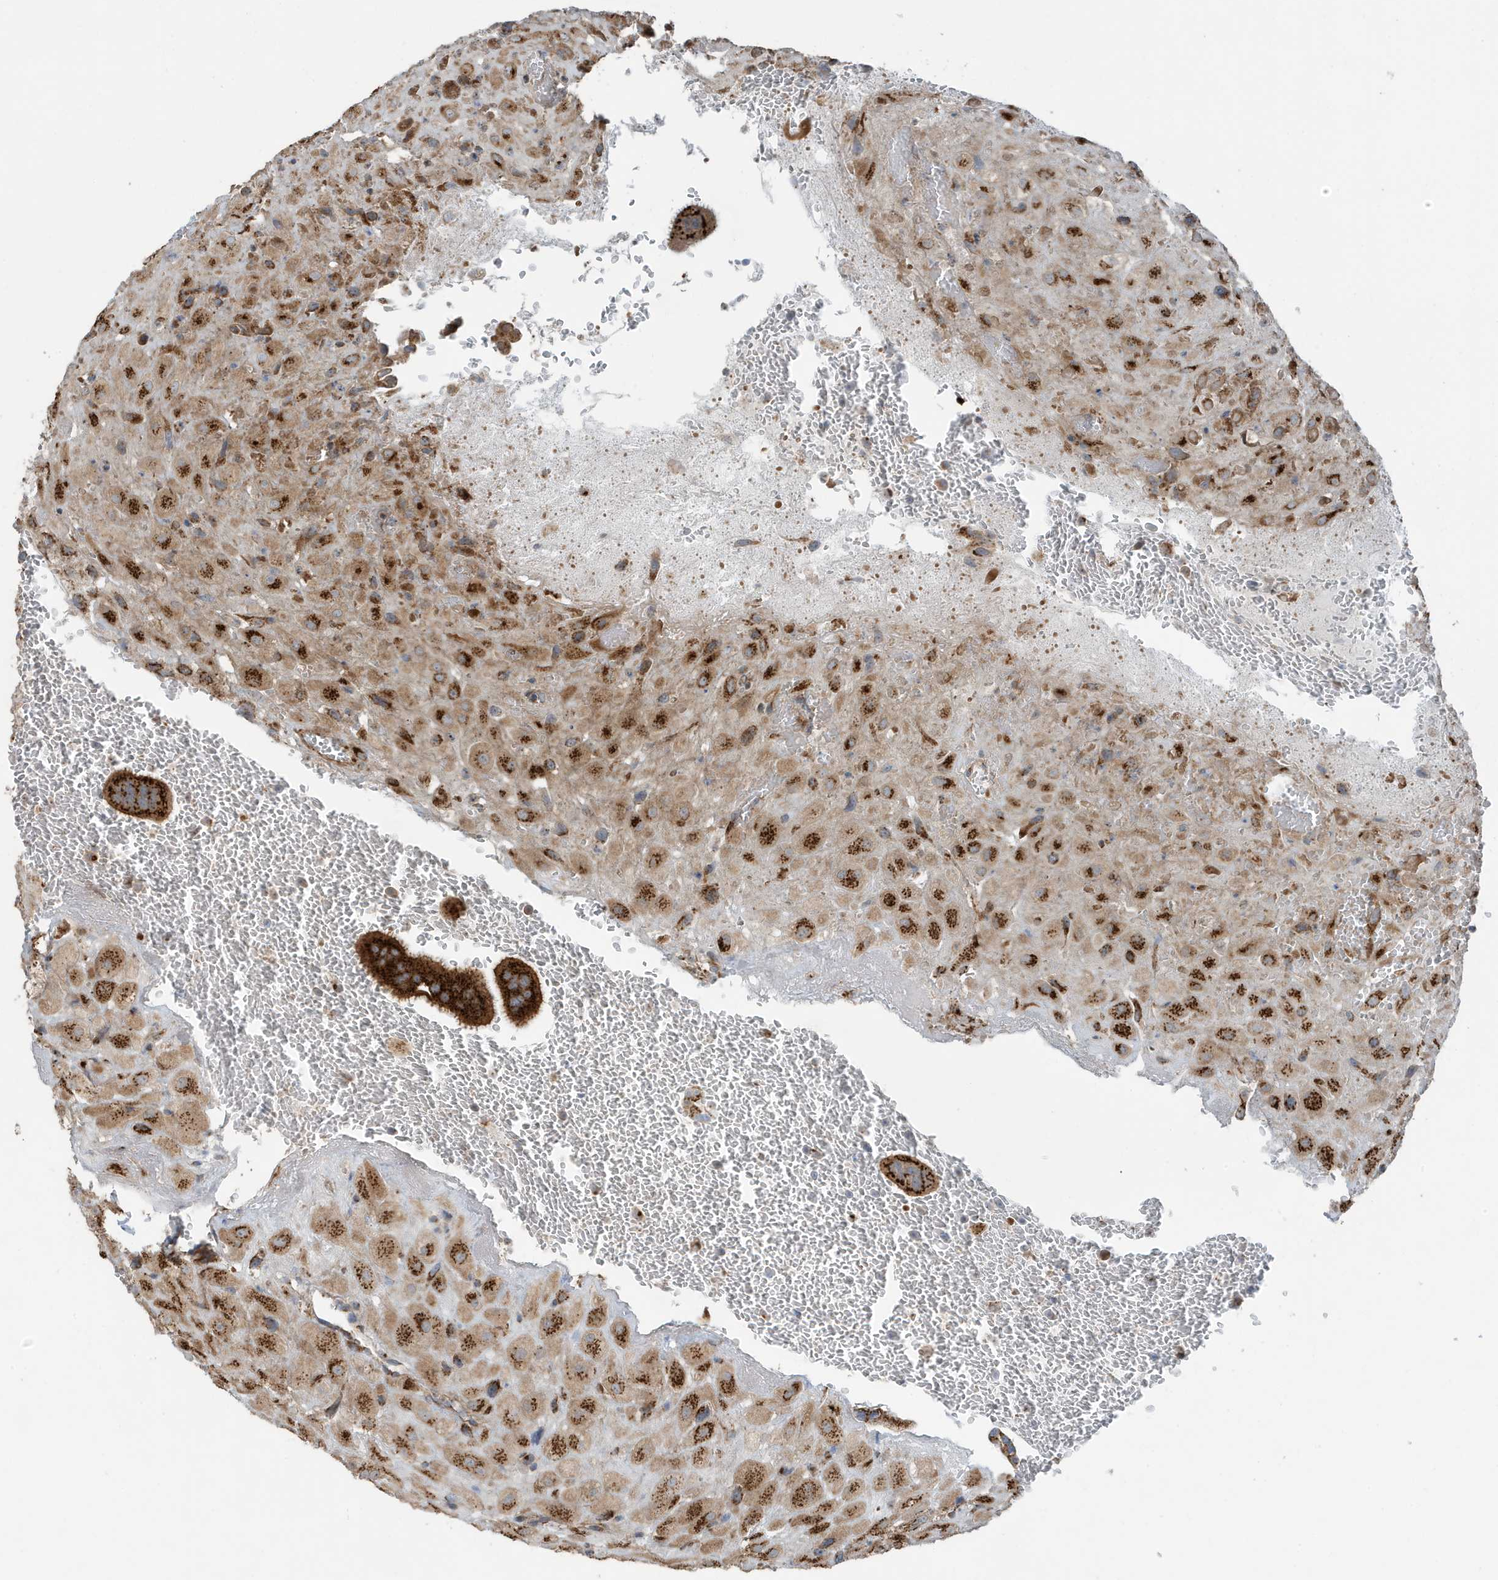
{"staining": {"intensity": "strong", "quantity": ">75%", "location": "cytoplasmic/membranous"}, "tissue": "placenta", "cell_type": "Decidual cells", "image_type": "normal", "snomed": [{"axis": "morphology", "description": "Normal tissue, NOS"}, {"axis": "topography", "description": "Placenta"}], "caption": "The image displays staining of benign placenta, revealing strong cytoplasmic/membranous protein staining (brown color) within decidual cells. (DAB (3,3'-diaminobenzidine) IHC with brightfield microscopy, high magnification).", "gene": "GOLGA4", "patient": {"sex": "female", "age": 35}}